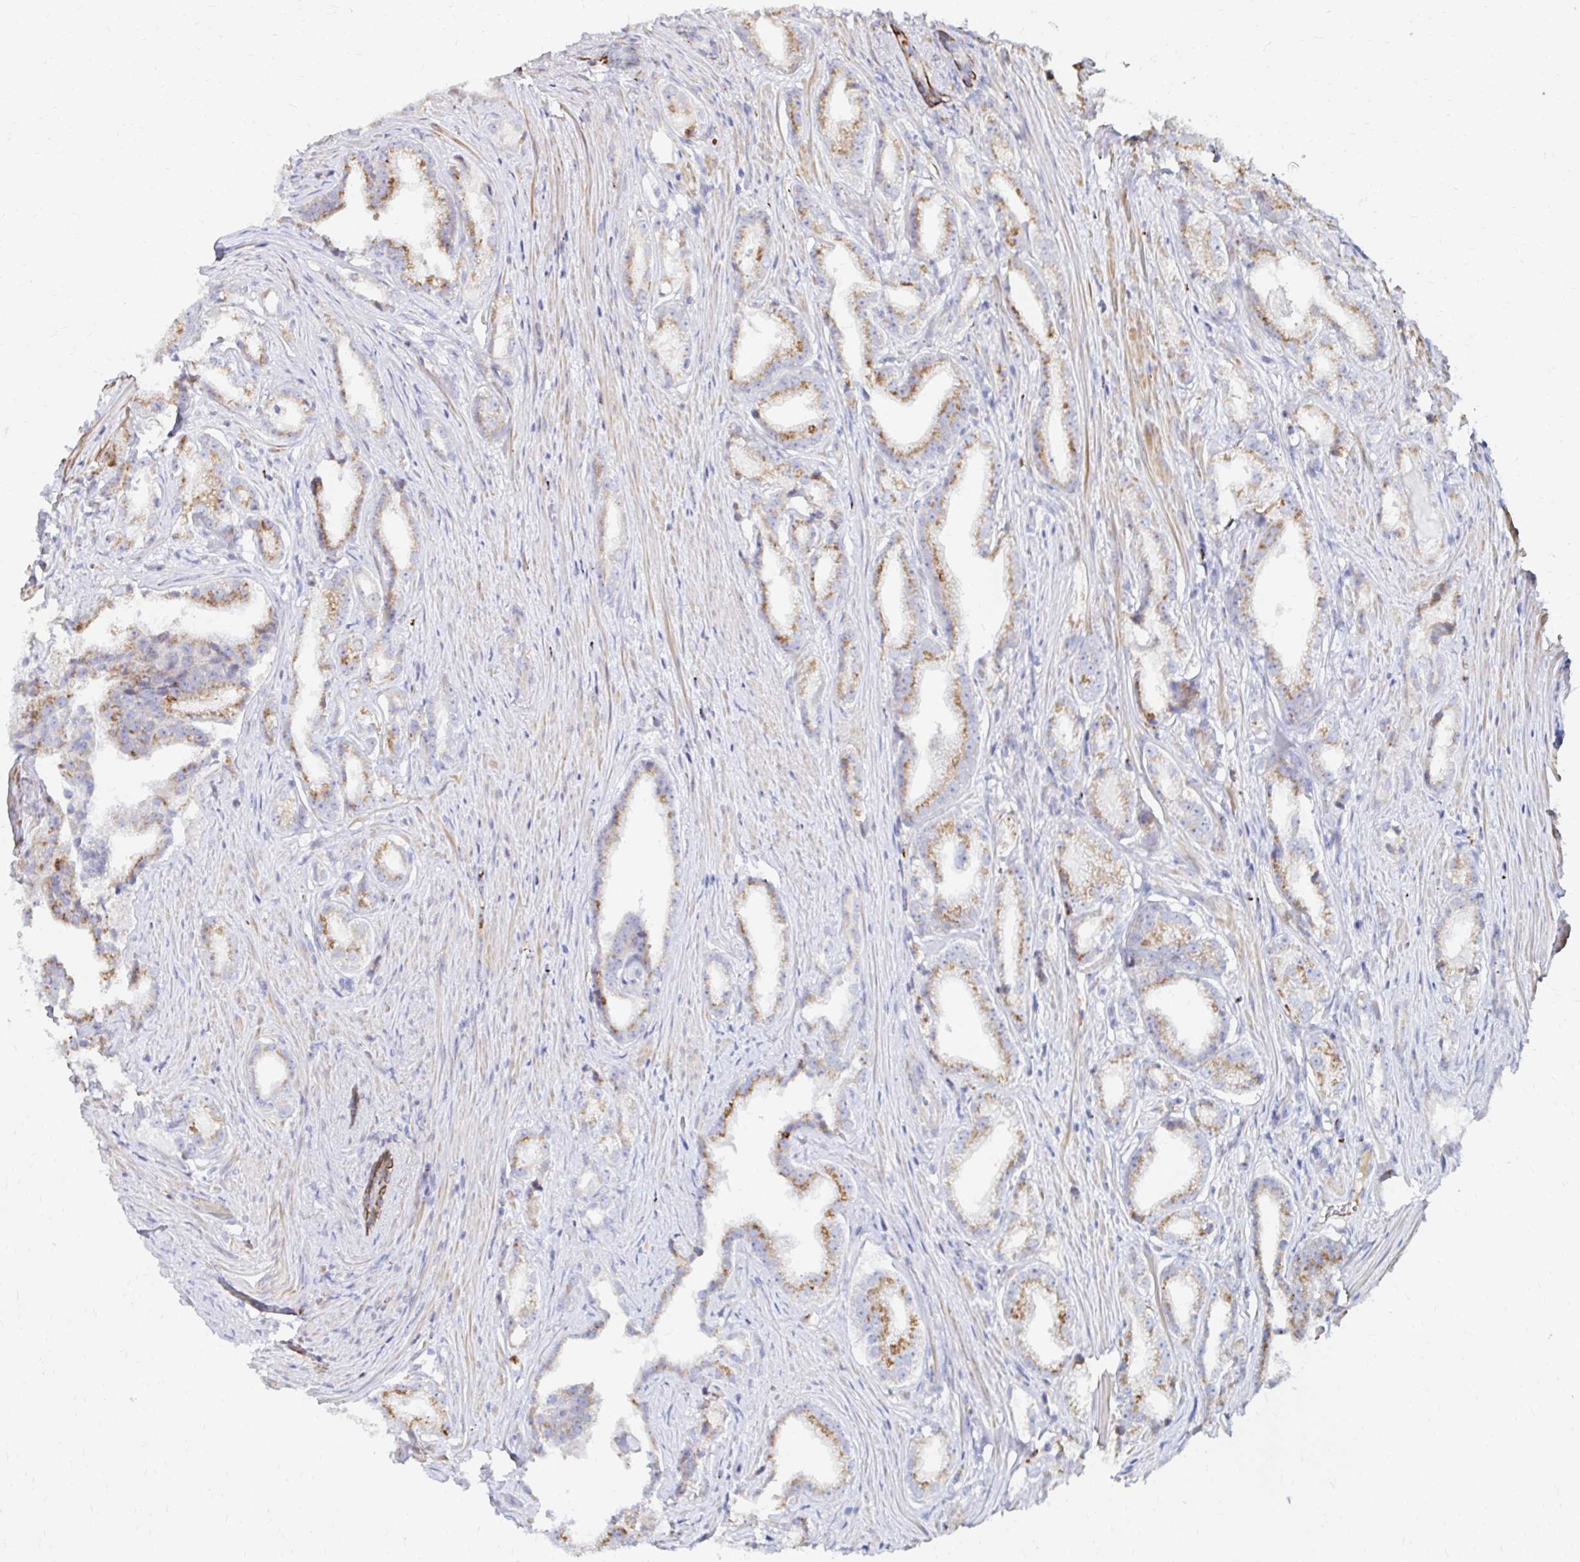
{"staining": {"intensity": "weak", "quantity": "25%-75%", "location": "cytoplasmic/membranous"}, "tissue": "prostate cancer", "cell_type": "Tumor cells", "image_type": "cancer", "snomed": [{"axis": "morphology", "description": "Adenocarcinoma, Low grade"}, {"axis": "topography", "description": "Prostate"}], "caption": "DAB immunohistochemical staining of prostate cancer displays weak cytoplasmic/membranous protein expression in about 25%-75% of tumor cells. (IHC, brightfield microscopy, high magnification).", "gene": "MAN1A1", "patient": {"sex": "male", "age": 65}}